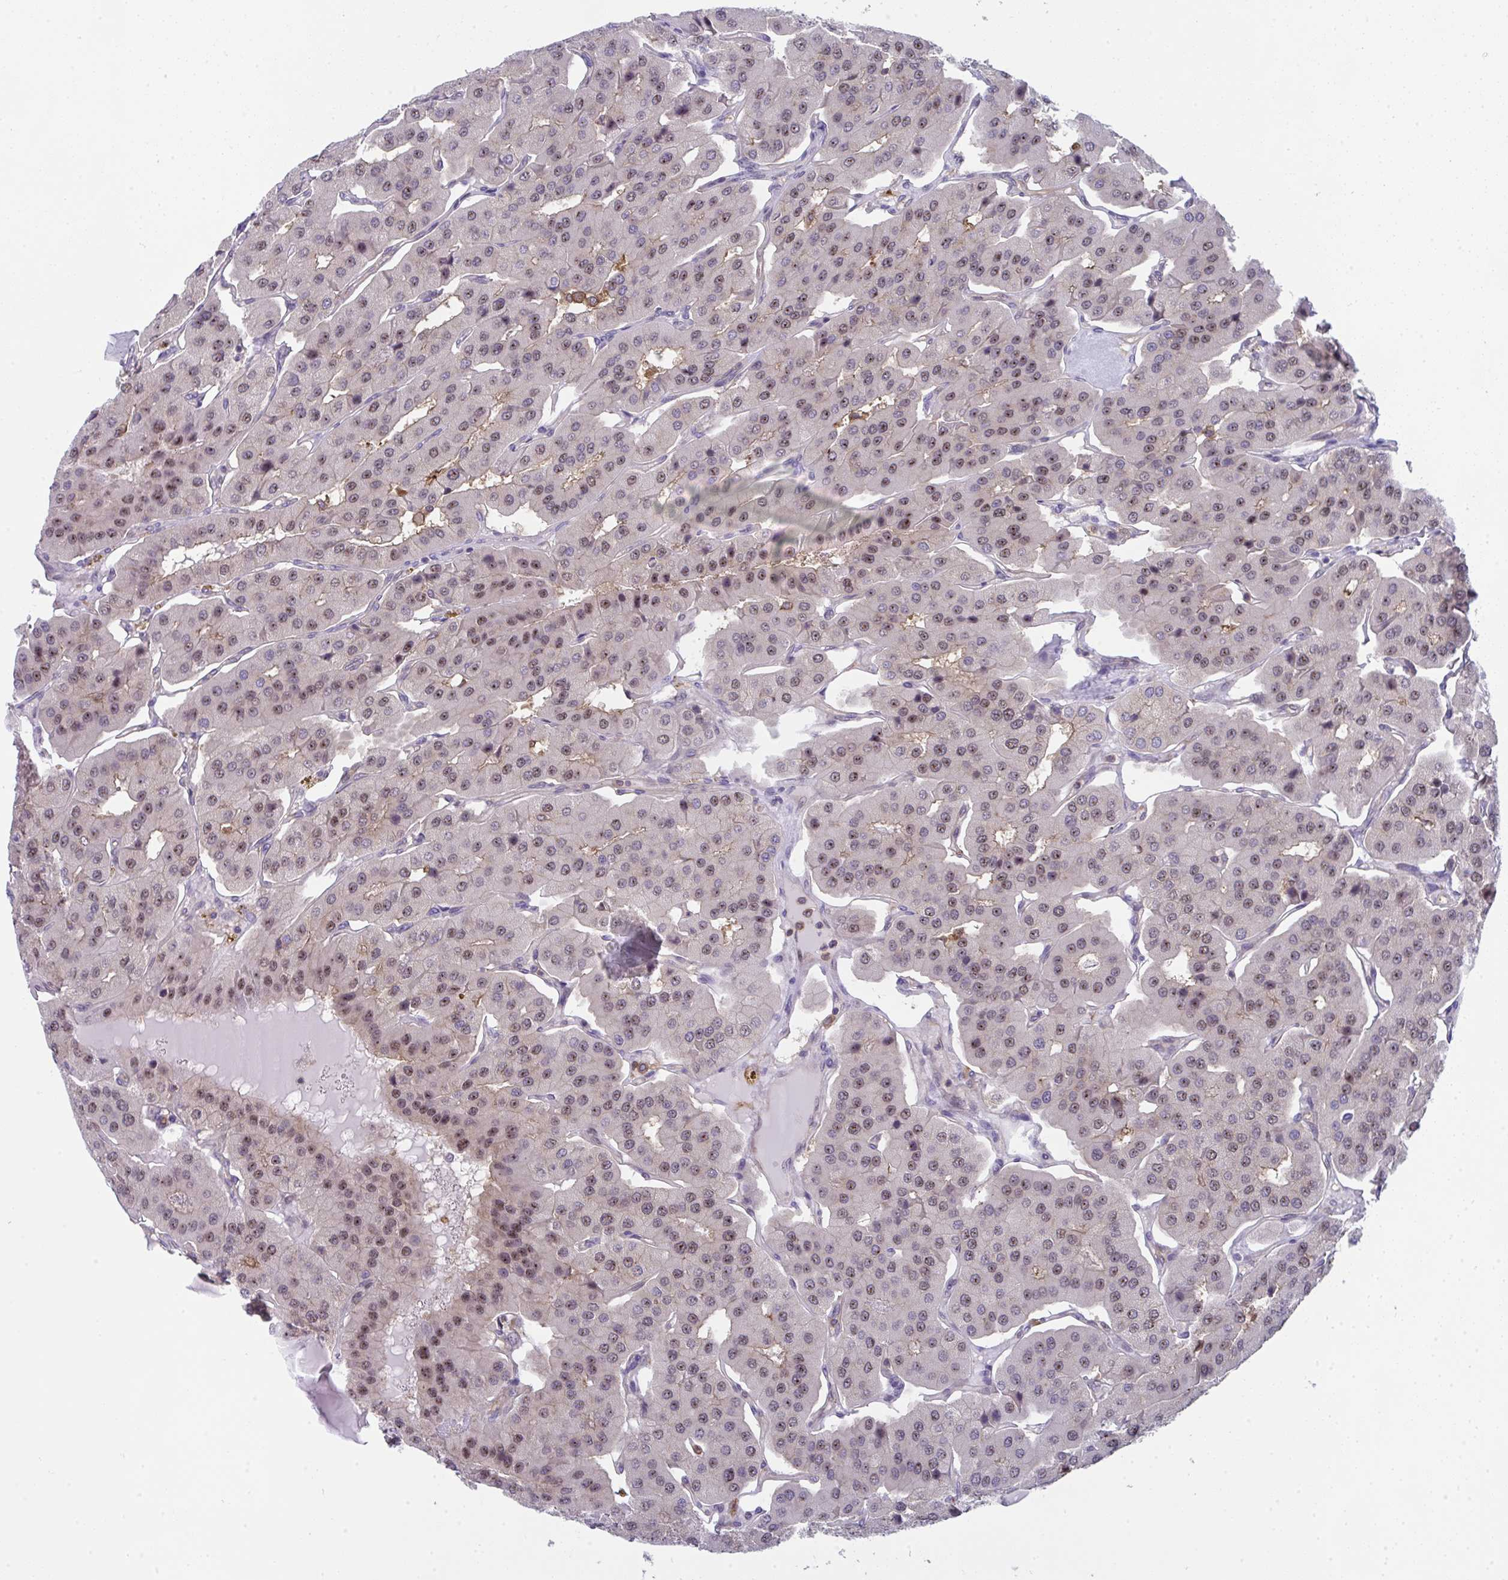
{"staining": {"intensity": "moderate", "quantity": "25%-75%", "location": "nuclear"}, "tissue": "parathyroid gland", "cell_type": "Glandular cells", "image_type": "normal", "snomed": [{"axis": "morphology", "description": "Normal tissue, NOS"}, {"axis": "morphology", "description": "Adenoma, NOS"}, {"axis": "topography", "description": "Parathyroid gland"}], "caption": "A high-resolution histopathology image shows immunohistochemistry (IHC) staining of normal parathyroid gland, which demonstrates moderate nuclear positivity in about 25%-75% of glandular cells.", "gene": "ALDH16A1", "patient": {"sex": "female", "age": 86}}